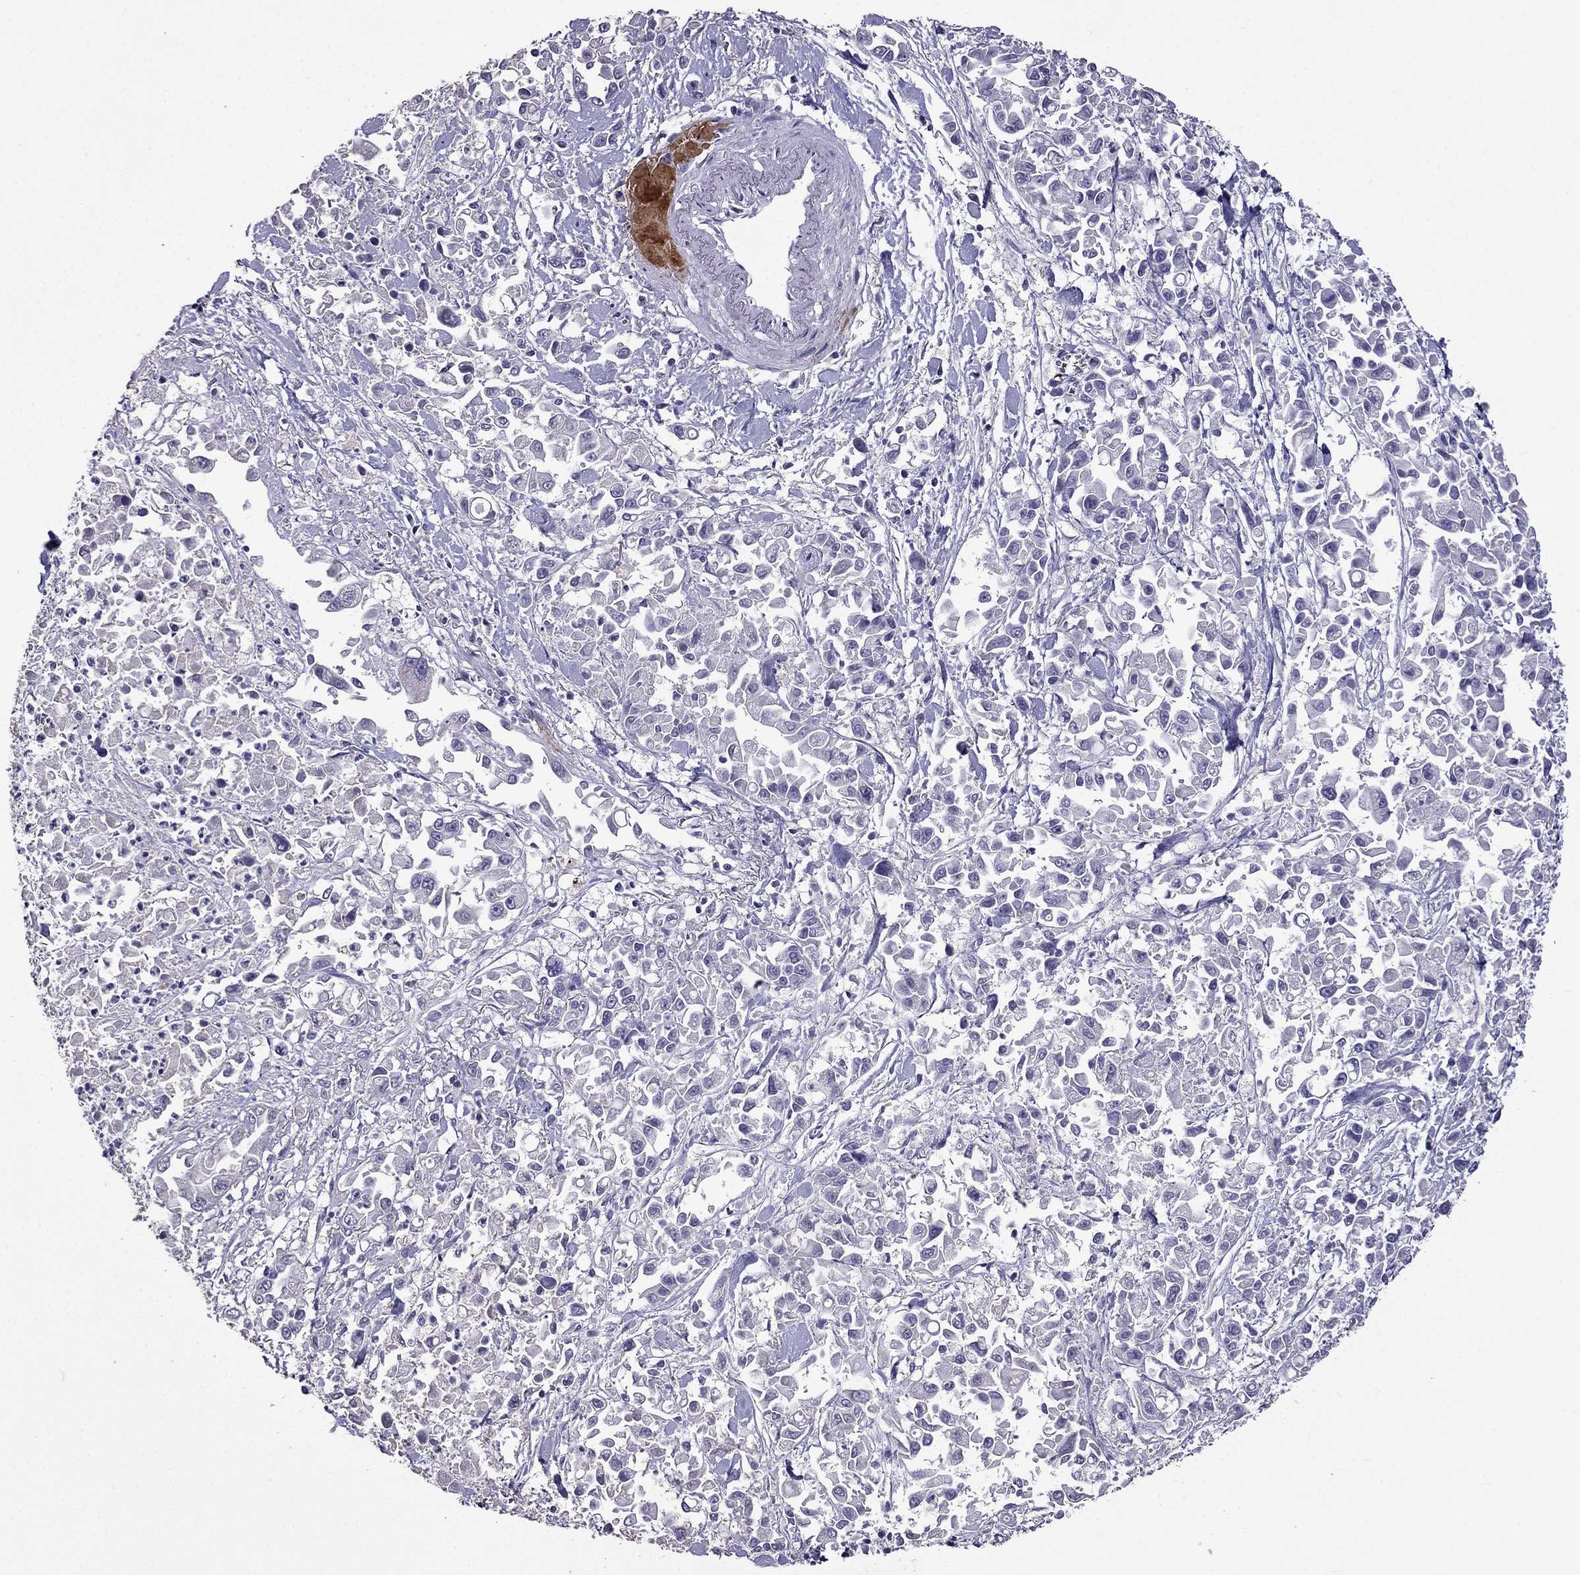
{"staining": {"intensity": "negative", "quantity": "none", "location": "none"}, "tissue": "pancreatic cancer", "cell_type": "Tumor cells", "image_type": "cancer", "snomed": [{"axis": "morphology", "description": "Adenocarcinoma, NOS"}, {"axis": "topography", "description": "Pancreas"}], "caption": "High power microscopy micrograph of an immunohistochemistry (IHC) image of pancreatic cancer (adenocarcinoma), revealing no significant positivity in tumor cells.", "gene": "AK5", "patient": {"sex": "female", "age": 83}}